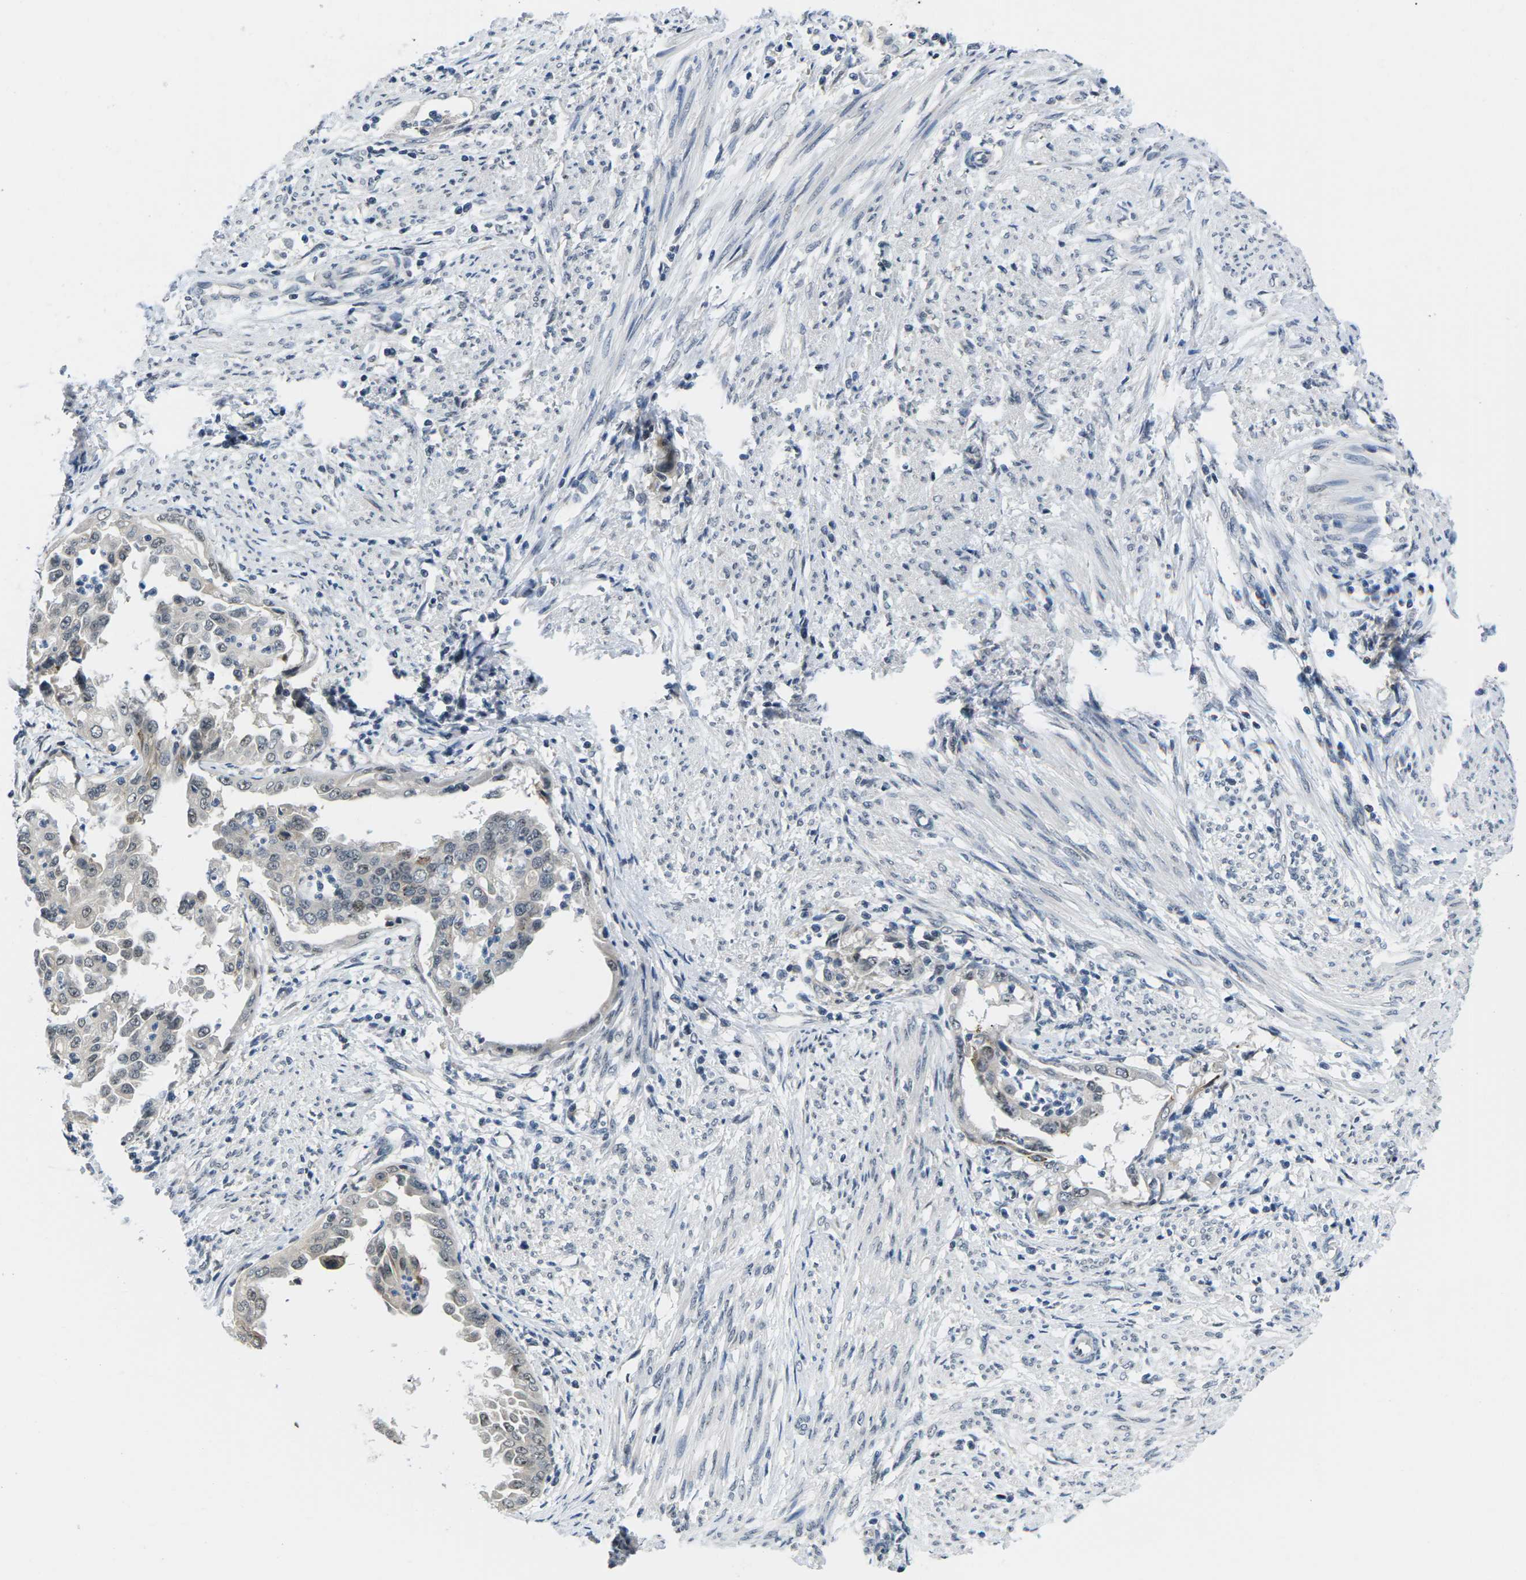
{"staining": {"intensity": "weak", "quantity": "25%-75%", "location": "nuclear"}, "tissue": "endometrial cancer", "cell_type": "Tumor cells", "image_type": "cancer", "snomed": [{"axis": "morphology", "description": "Adenocarcinoma, NOS"}, {"axis": "topography", "description": "Endometrium"}], "caption": "This image shows adenocarcinoma (endometrial) stained with immunohistochemistry (IHC) to label a protein in brown. The nuclear of tumor cells show weak positivity for the protein. Nuclei are counter-stained blue.", "gene": "NSRP1", "patient": {"sex": "female", "age": 85}}